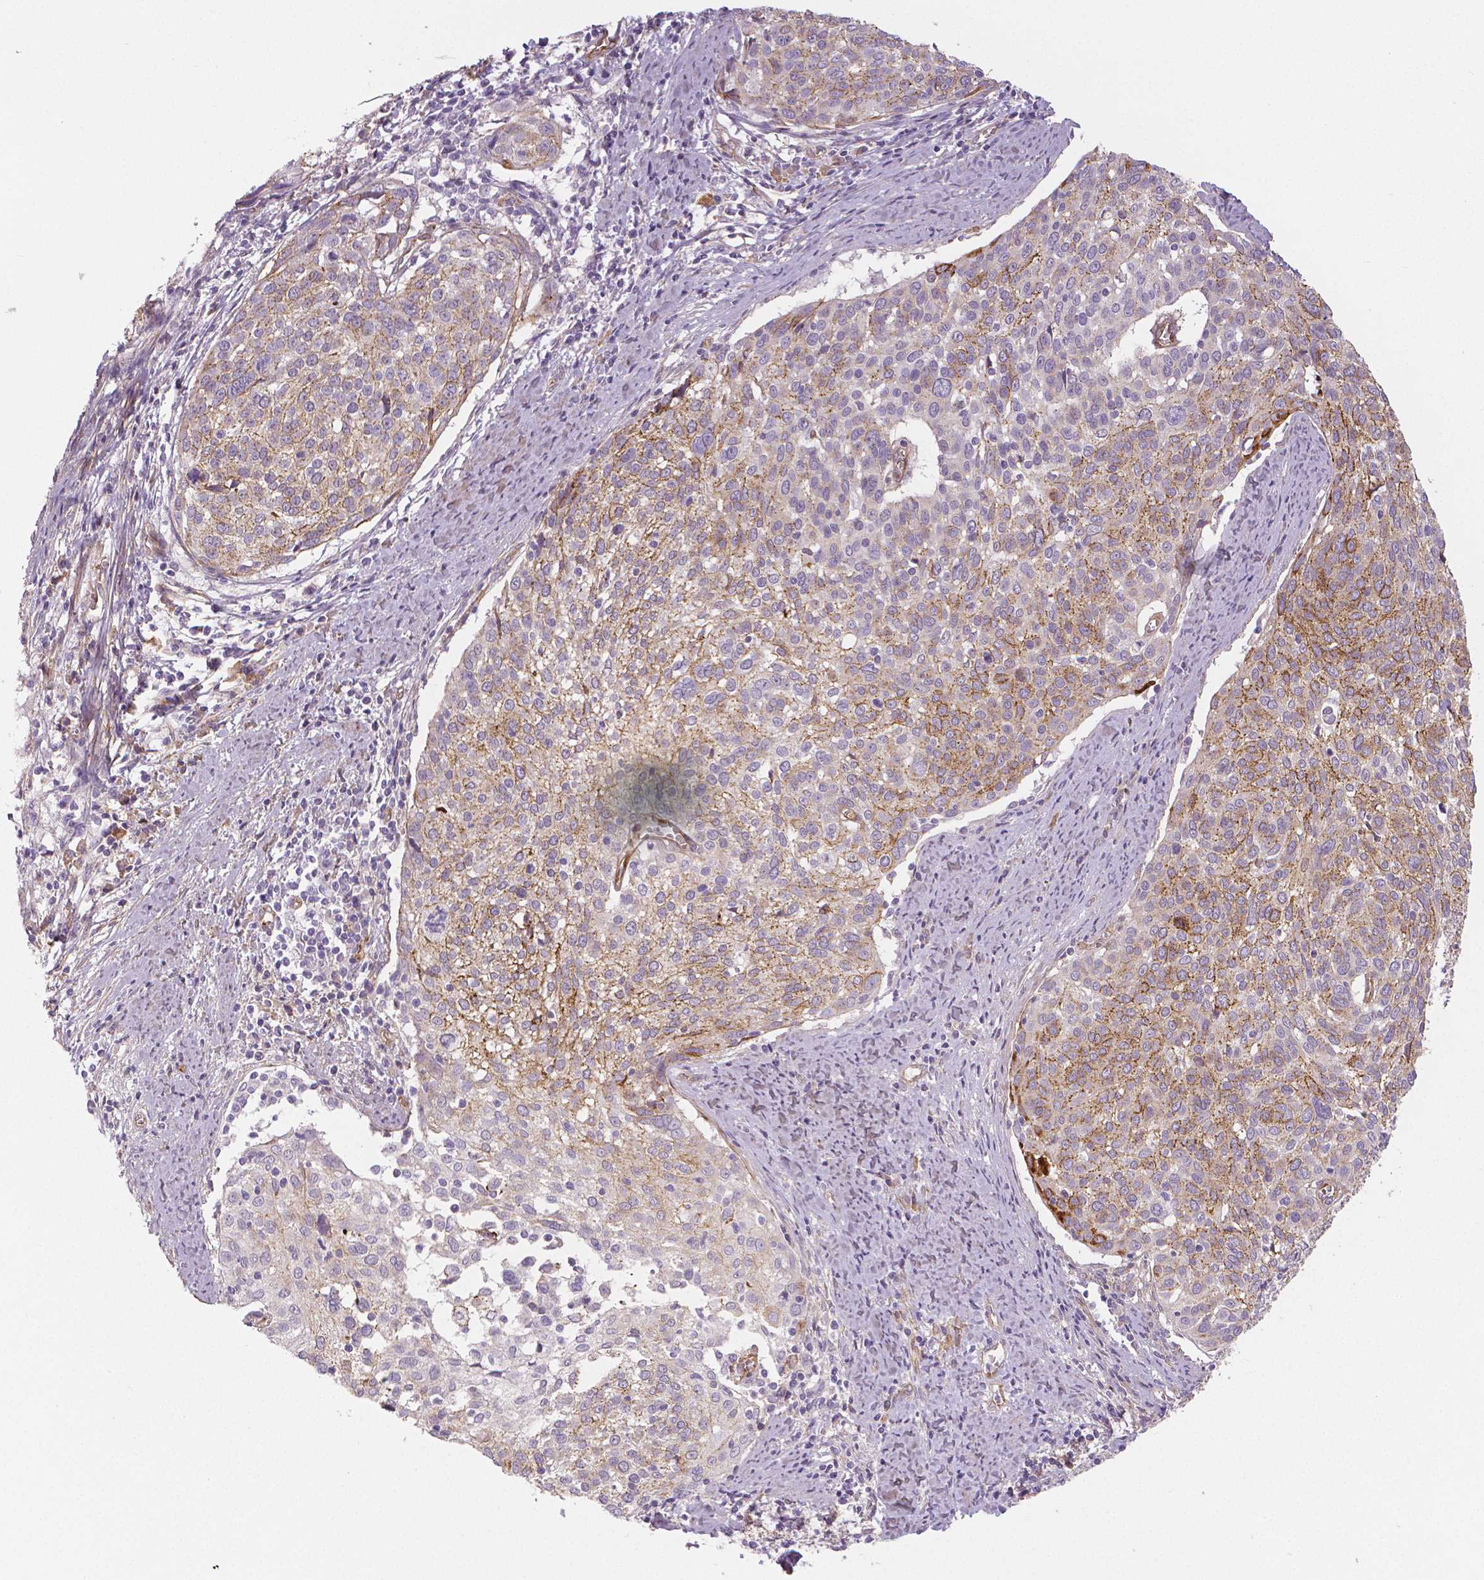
{"staining": {"intensity": "moderate", "quantity": "25%-75%", "location": "cytoplasmic/membranous"}, "tissue": "cervical cancer", "cell_type": "Tumor cells", "image_type": "cancer", "snomed": [{"axis": "morphology", "description": "Squamous cell carcinoma, NOS"}, {"axis": "topography", "description": "Cervix"}], "caption": "Human squamous cell carcinoma (cervical) stained with a protein marker shows moderate staining in tumor cells.", "gene": "FLT1", "patient": {"sex": "female", "age": 39}}